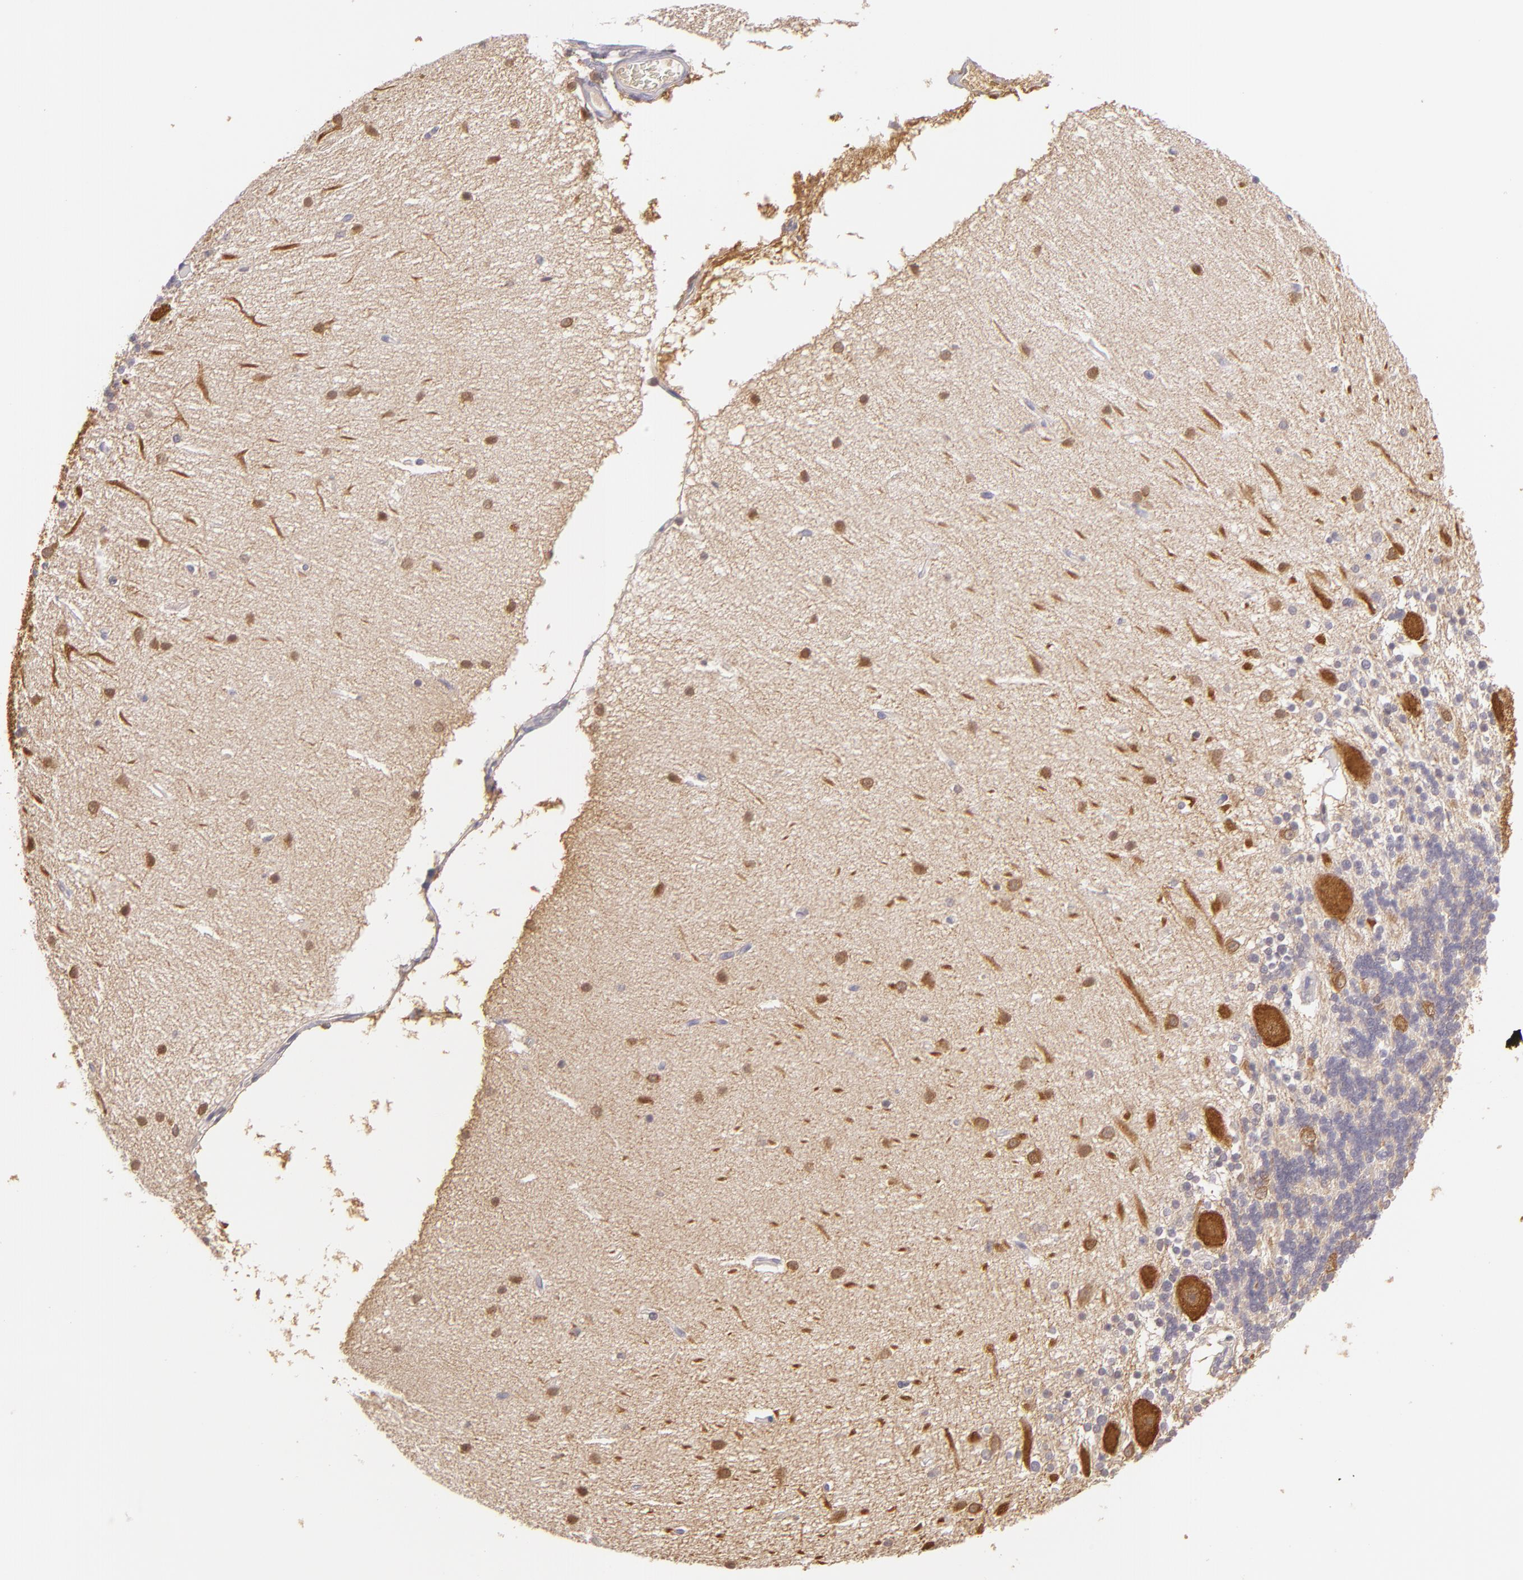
{"staining": {"intensity": "negative", "quantity": "none", "location": "none"}, "tissue": "cerebellum", "cell_type": "Cells in granular layer", "image_type": "normal", "snomed": [{"axis": "morphology", "description": "Normal tissue, NOS"}, {"axis": "topography", "description": "Cerebellum"}], "caption": "Cells in granular layer are negative for protein expression in benign human cerebellum. Nuclei are stained in blue.", "gene": "HSPH1", "patient": {"sex": "female", "age": 54}}